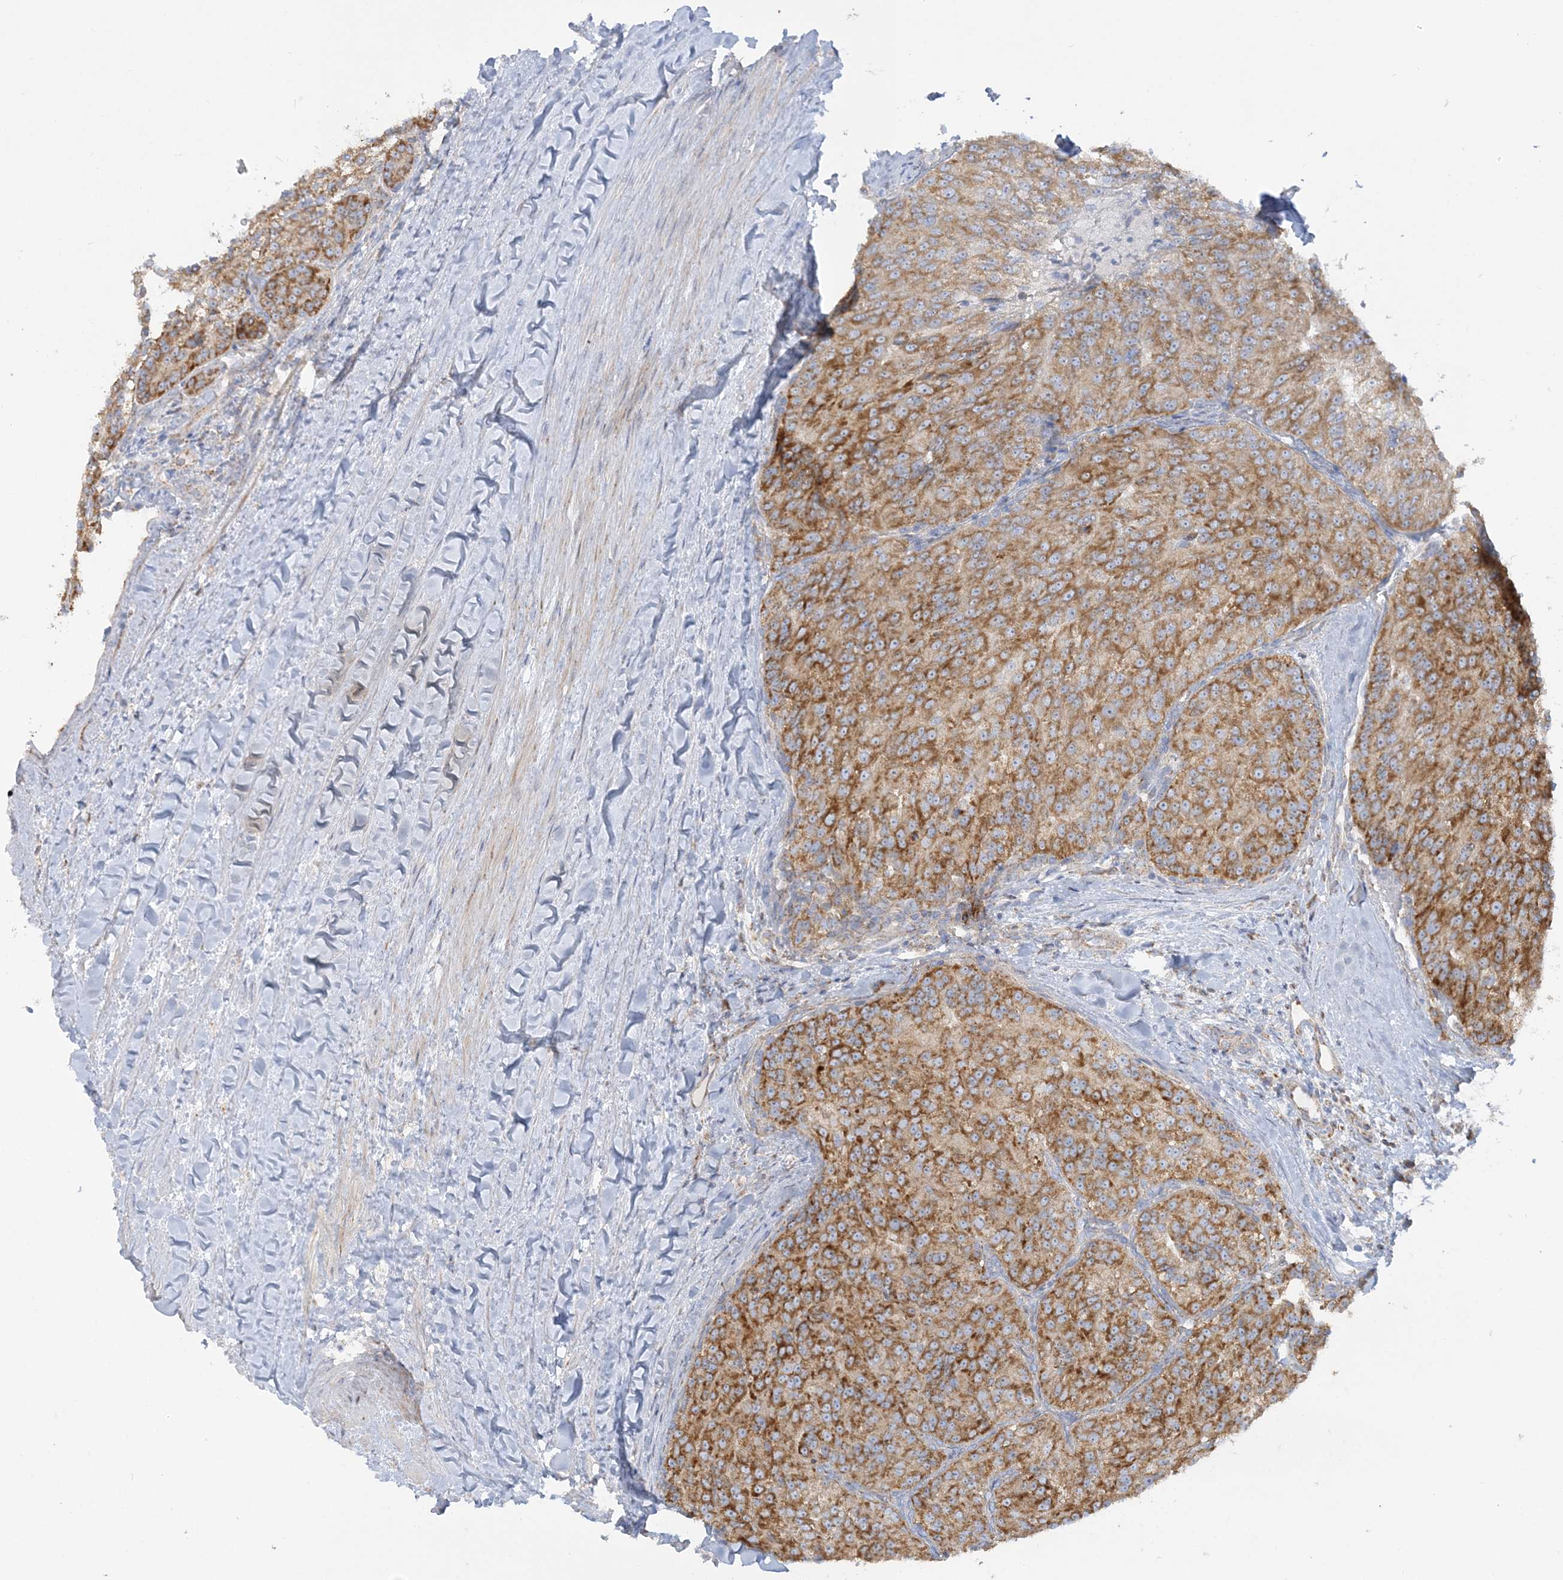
{"staining": {"intensity": "moderate", "quantity": ">75%", "location": "cytoplasmic/membranous"}, "tissue": "renal cancer", "cell_type": "Tumor cells", "image_type": "cancer", "snomed": [{"axis": "morphology", "description": "Adenocarcinoma, NOS"}, {"axis": "topography", "description": "Kidney"}], "caption": "IHC of renal cancer (adenocarcinoma) shows medium levels of moderate cytoplasmic/membranous staining in about >75% of tumor cells. (brown staining indicates protein expression, while blue staining denotes nuclei).", "gene": "TBC1D14", "patient": {"sex": "female", "age": 63}}